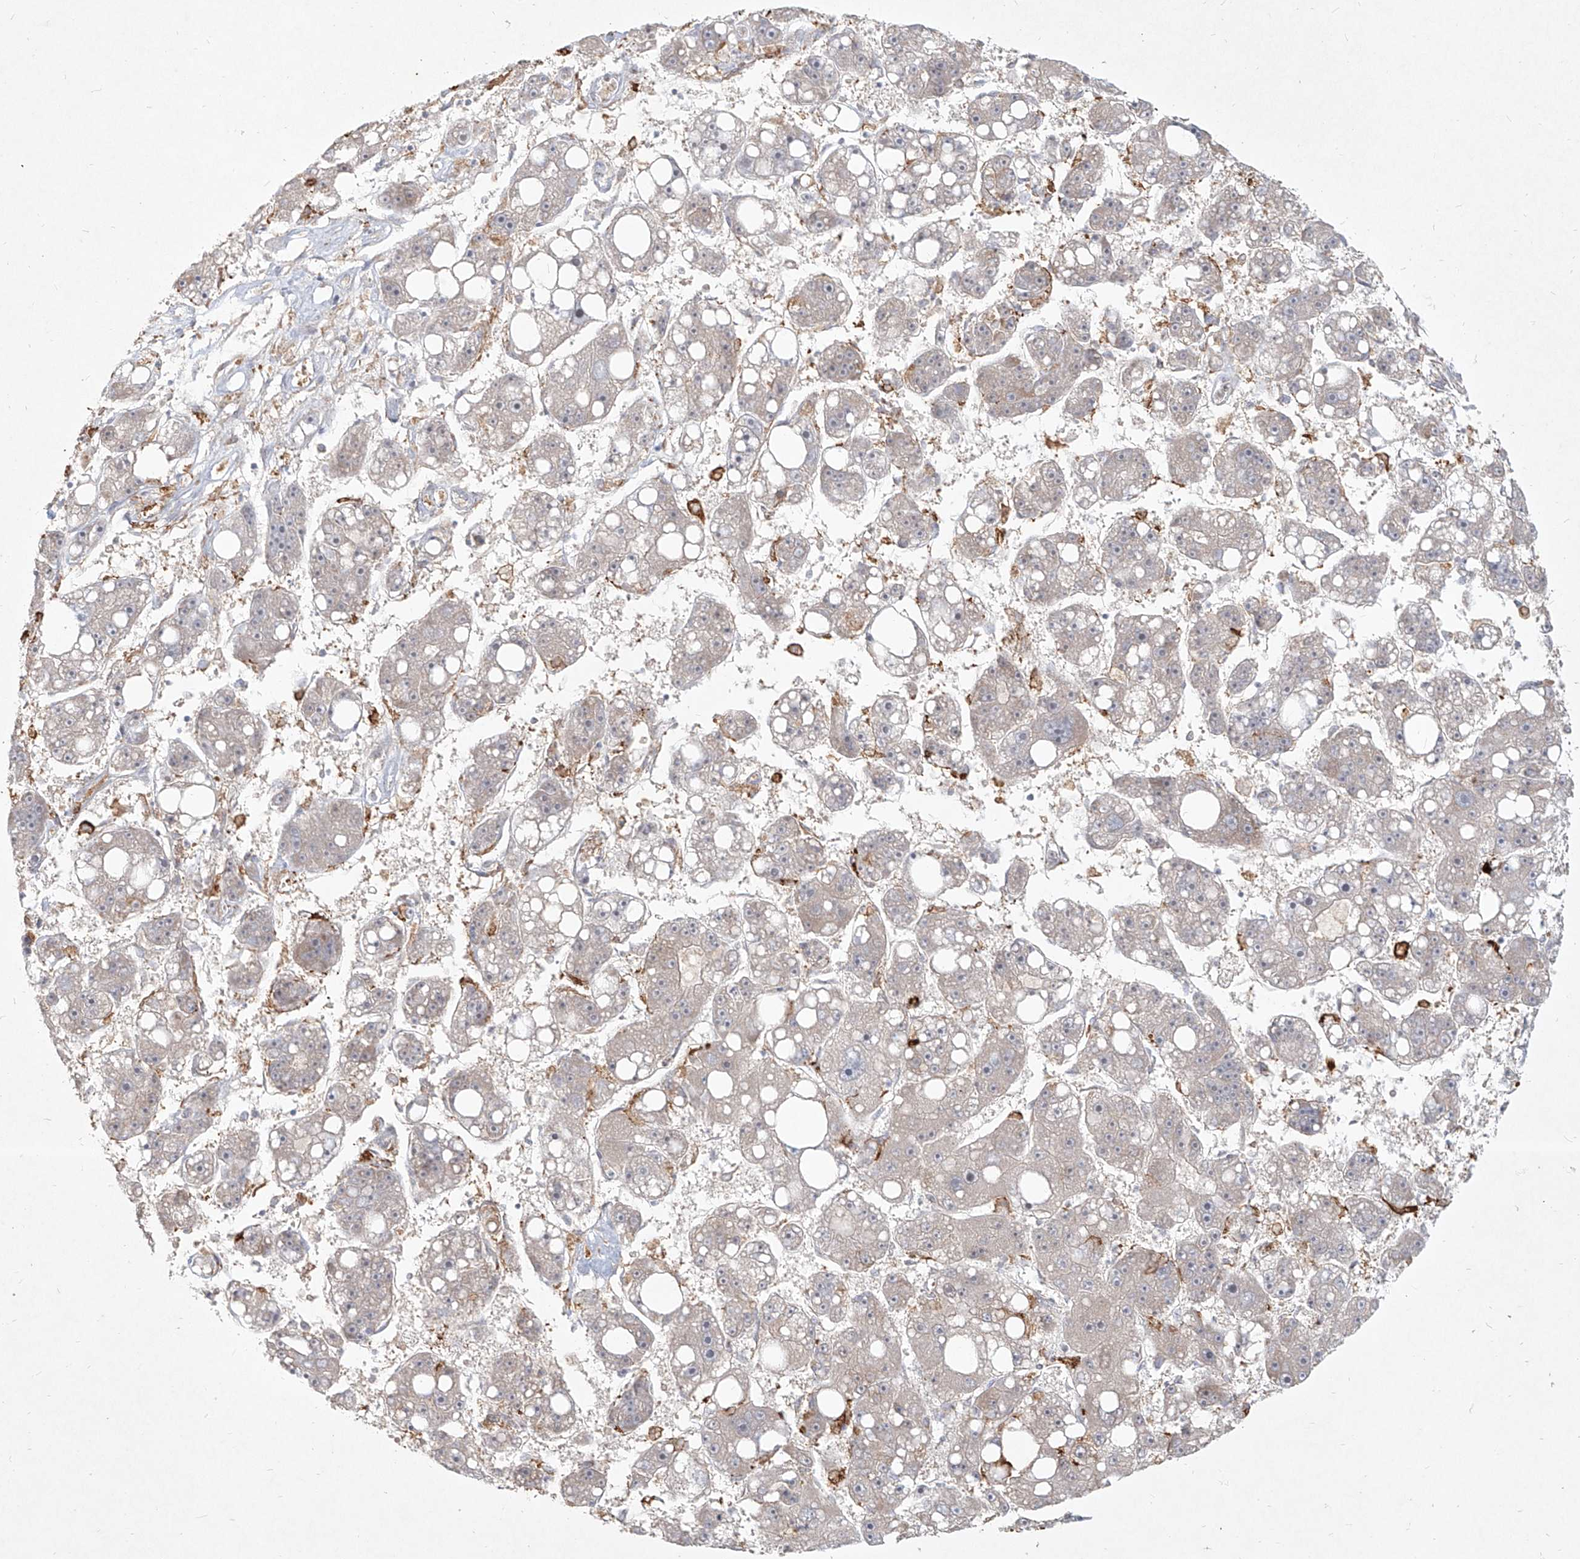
{"staining": {"intensity": "negative", "quantity": "none", "location": "none"}, "tissue": "liver cancer", "cell_type": "Tumor cells", "image_type": "cancer", "snomed": [{"axis": "morphology", "description": "Carcinoma, Hepatocellular, NOS"}, {"axis": "topography", "description": "Liver"}], "caption": "This micrograph is of liver cancer (hepatocellular carcinoma) stained with IHC to label a protein in brown with the nuclei are counter-stained blue. There is no expression in tumor cells.", "gene": "CD209", "patient": {"sex": "female", "age": 61}}